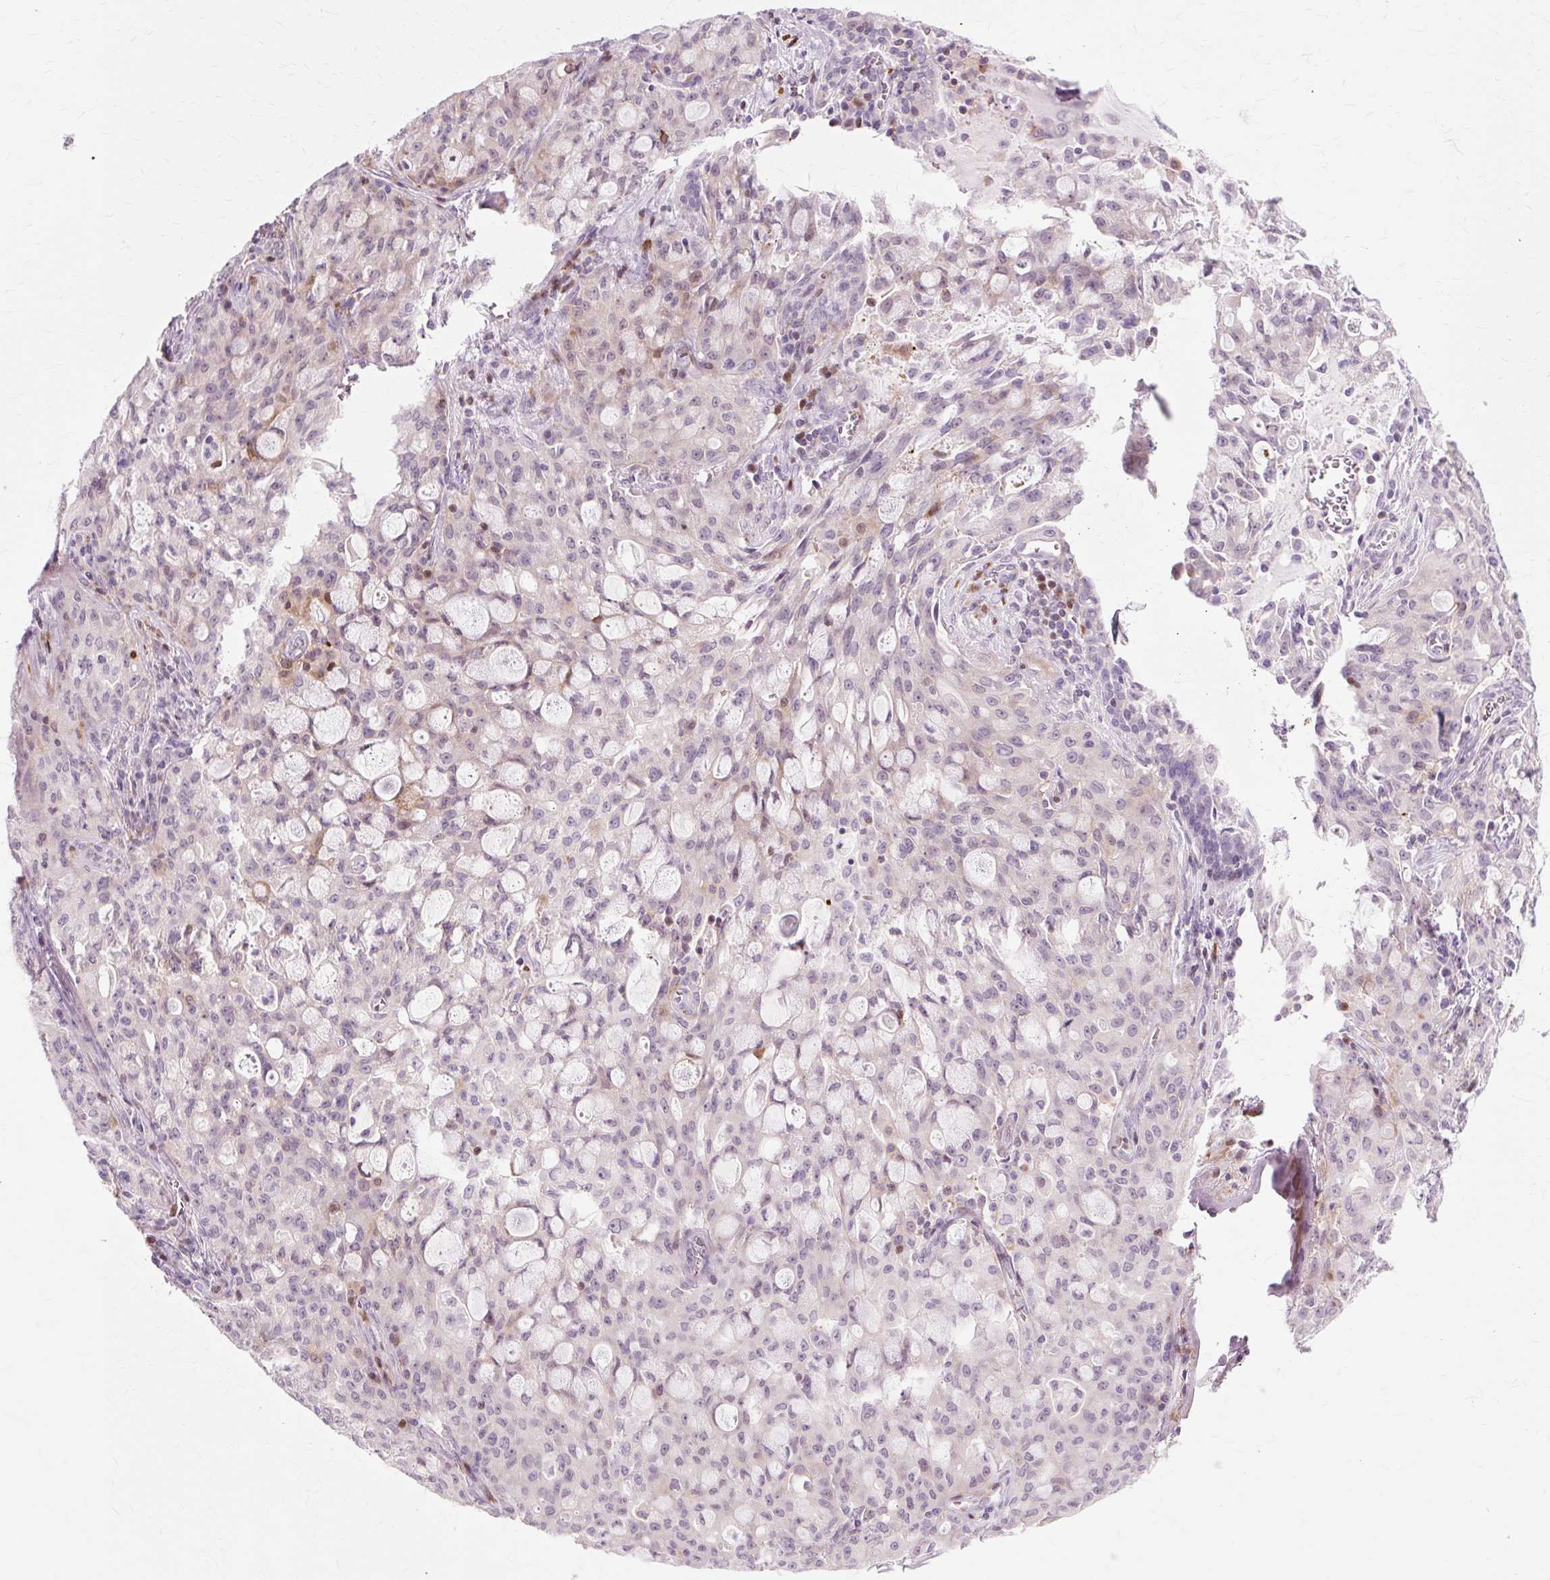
{"staining": {"intensity": "negative", "quantity": "none", "location": "none"}, "tissue": "lung cancer", "cell_type": "Tumor cells", "image_type": "cancer", "snomed": [{"axis": "morphology", "description": "Adenocarcinoma, NOS"}, {"axis": "topography", "description": "Lung"}], "caption": "Image shows no protein positivity in tumor cells of lung cancer tissue.", "gene": "ZNF35", "patient": {"sex": "female", "age": 44}}